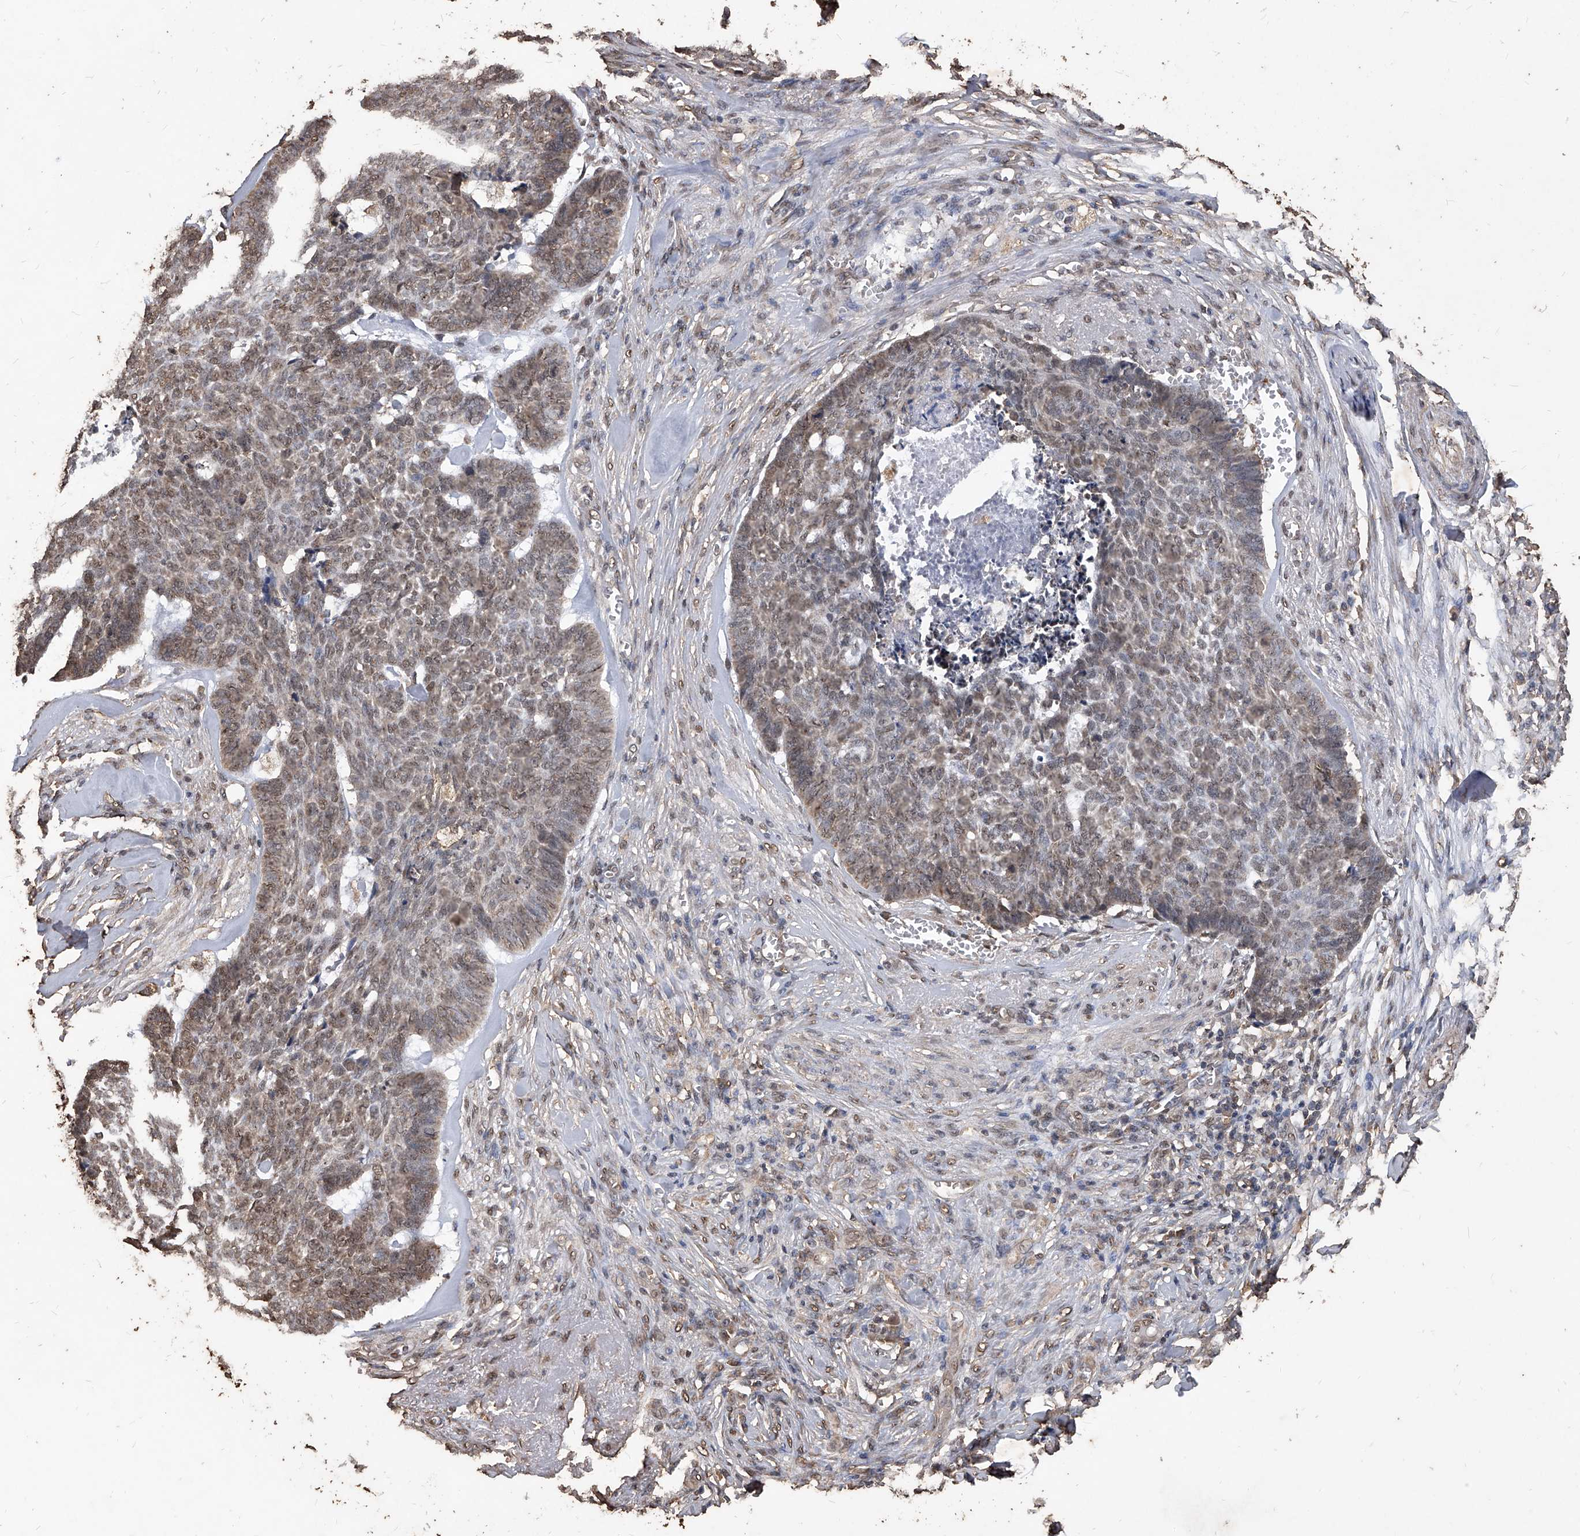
{"staining": {"intensity": "weak", "quantity": "25%-75%", "location": "cytoplasmic/membranous,nuclear"}, "tissue": "skin cancer", "cell_type": "Tumor cells", "image_type": "cancer", "snomed": [{"axis": "morphology", "description": "Basal cell carcinoma"}, {"axis": "topography", "description": "Skin"}], "caption": "Tumor cells demonstrate weak cytoplasmic/membranous and nuclear expression in approximately 25%-75% of cells in skin cancer.", "gene": "FBXL4", "patient": {"sex": "male", "age": 84}}